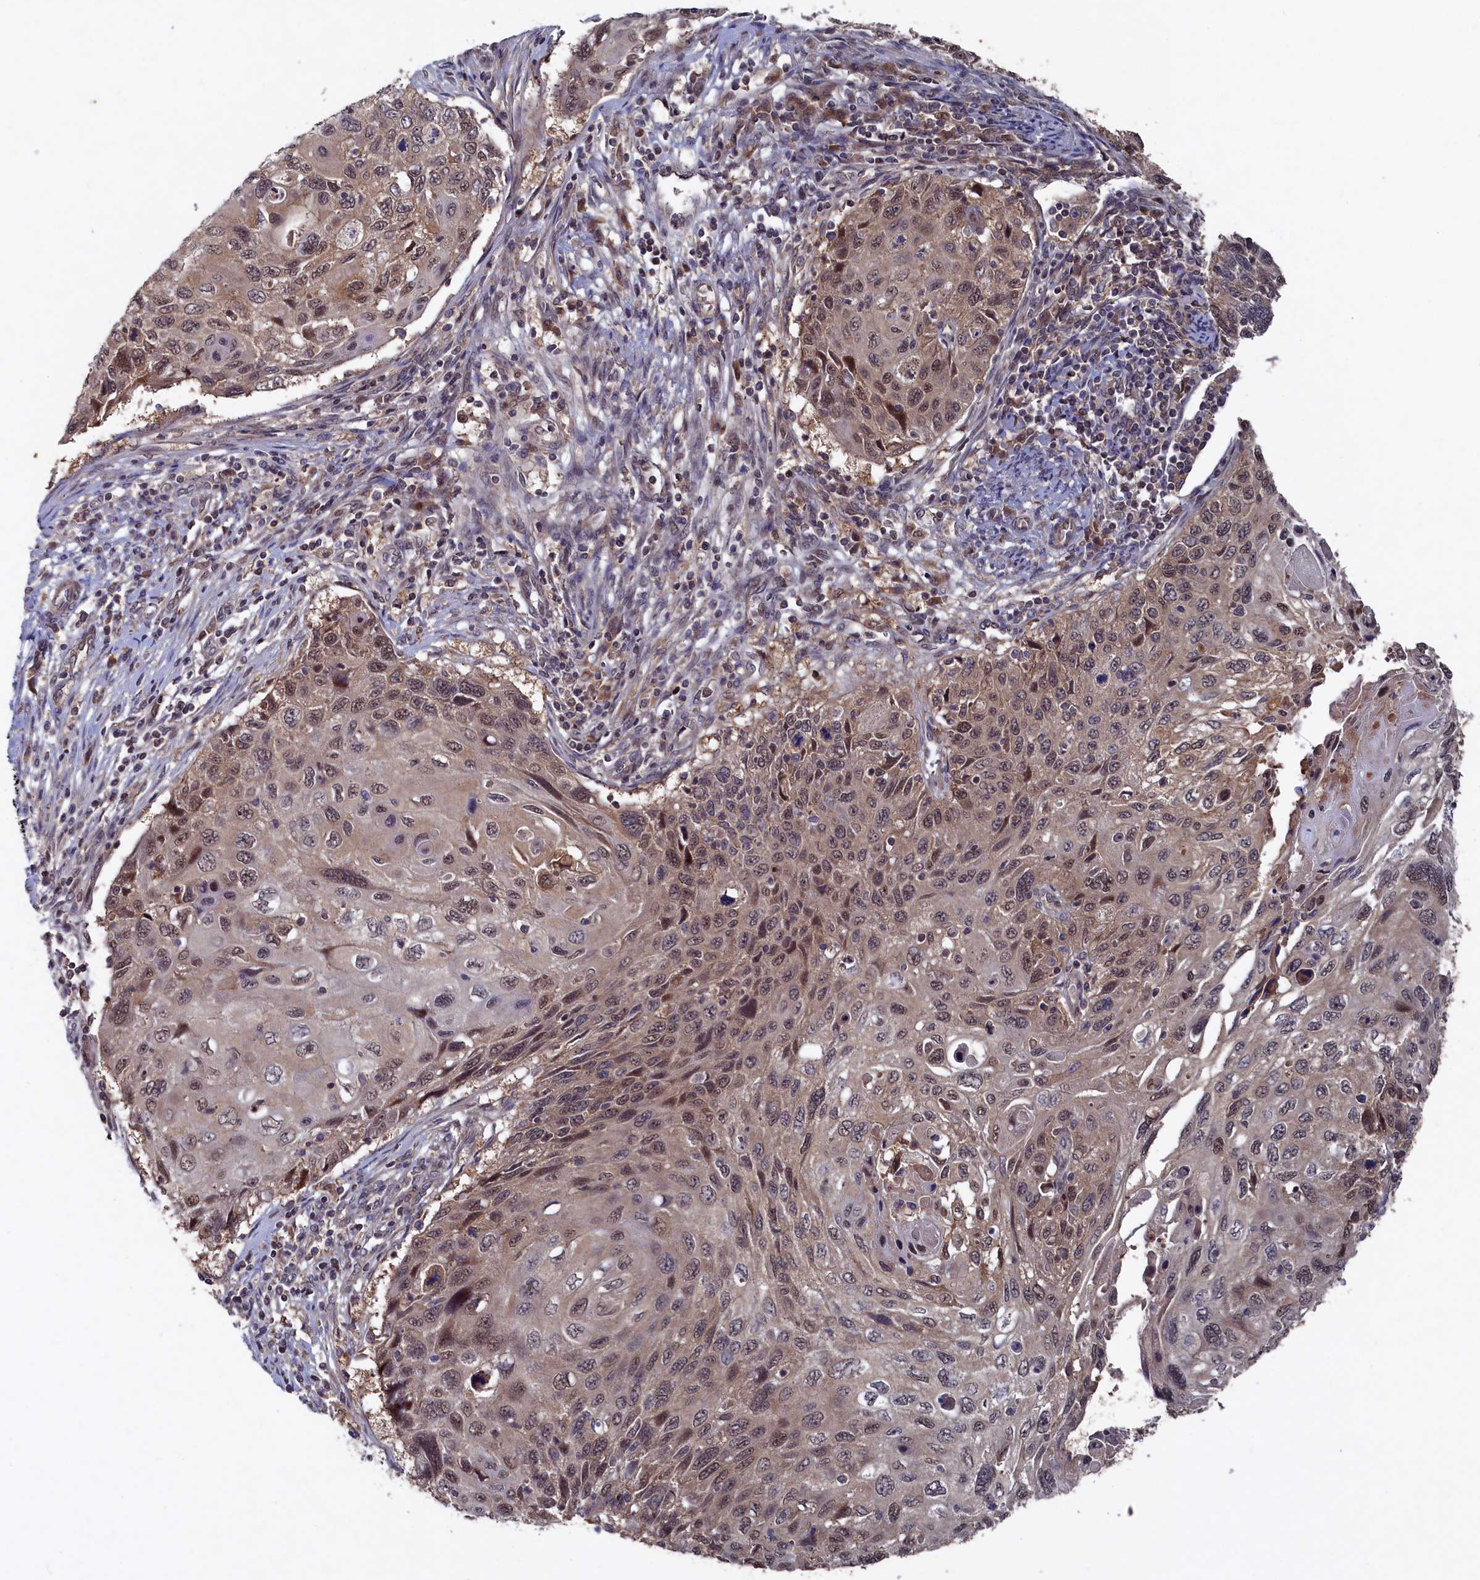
{"staining": {"intensity": "weak", "quantity": ">75%", "location": "cytoplasmic/membranous,nuclear"}, "tissue": "cervical cancer", "cell_type": "Tumor cells", "image_type": "cancer", "snomed": [{"axis": "morphology", "description": "Squamous cell carcinoma, NOS"}, {"axis": "topography", "description": "Cervix"}], "caption": "Immunohistochemistry (IHC) (DAB) staining of human squamous cell carcinoma (cervical) reveals weak cytoplasmic/membranous and nuclear protein expression in about >75% of tumor cells.", "gene": "TMC5", "patient": {"sex": "female", "age": 70}}